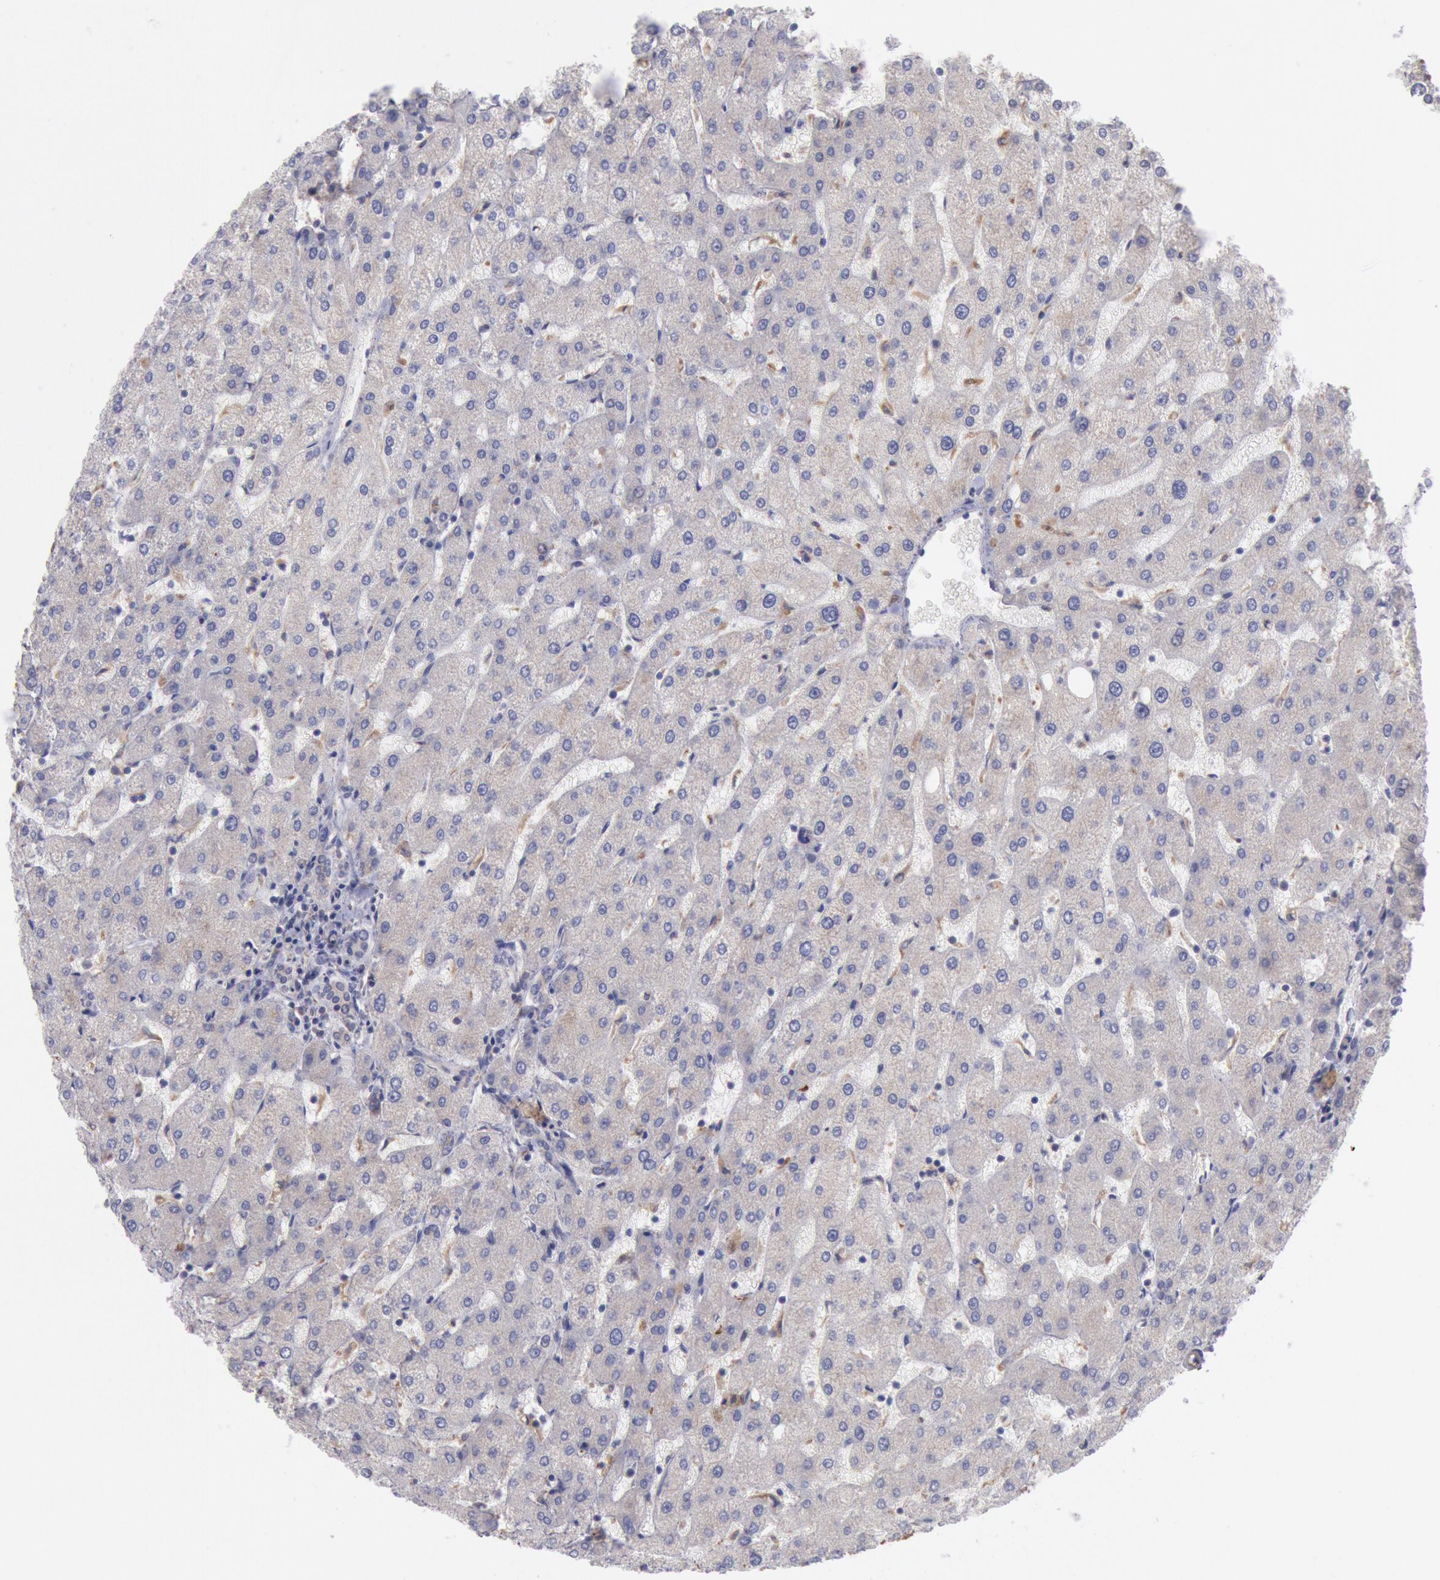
{"staining": {"intensity": "weak", "quantity": ">75%", "location": "cytoplasmic/membranous"}, "tissue": "liver", "cell_type": "Cholangiocytes", "image_type": "normal", "snomed": [{"axis": "morphology", "description": "Normal tissue, NOS"}, {"axis": "topography", "description": "Liver"}], "caption": "The micrograph displays immunohistochemical staining of normal liver. There is weak cytoplasmic/membranous positivity is present in approximately >75% of cholangiocytes.", "gene": "RNF139", "patient": {"sex": "male", "age": 67}}